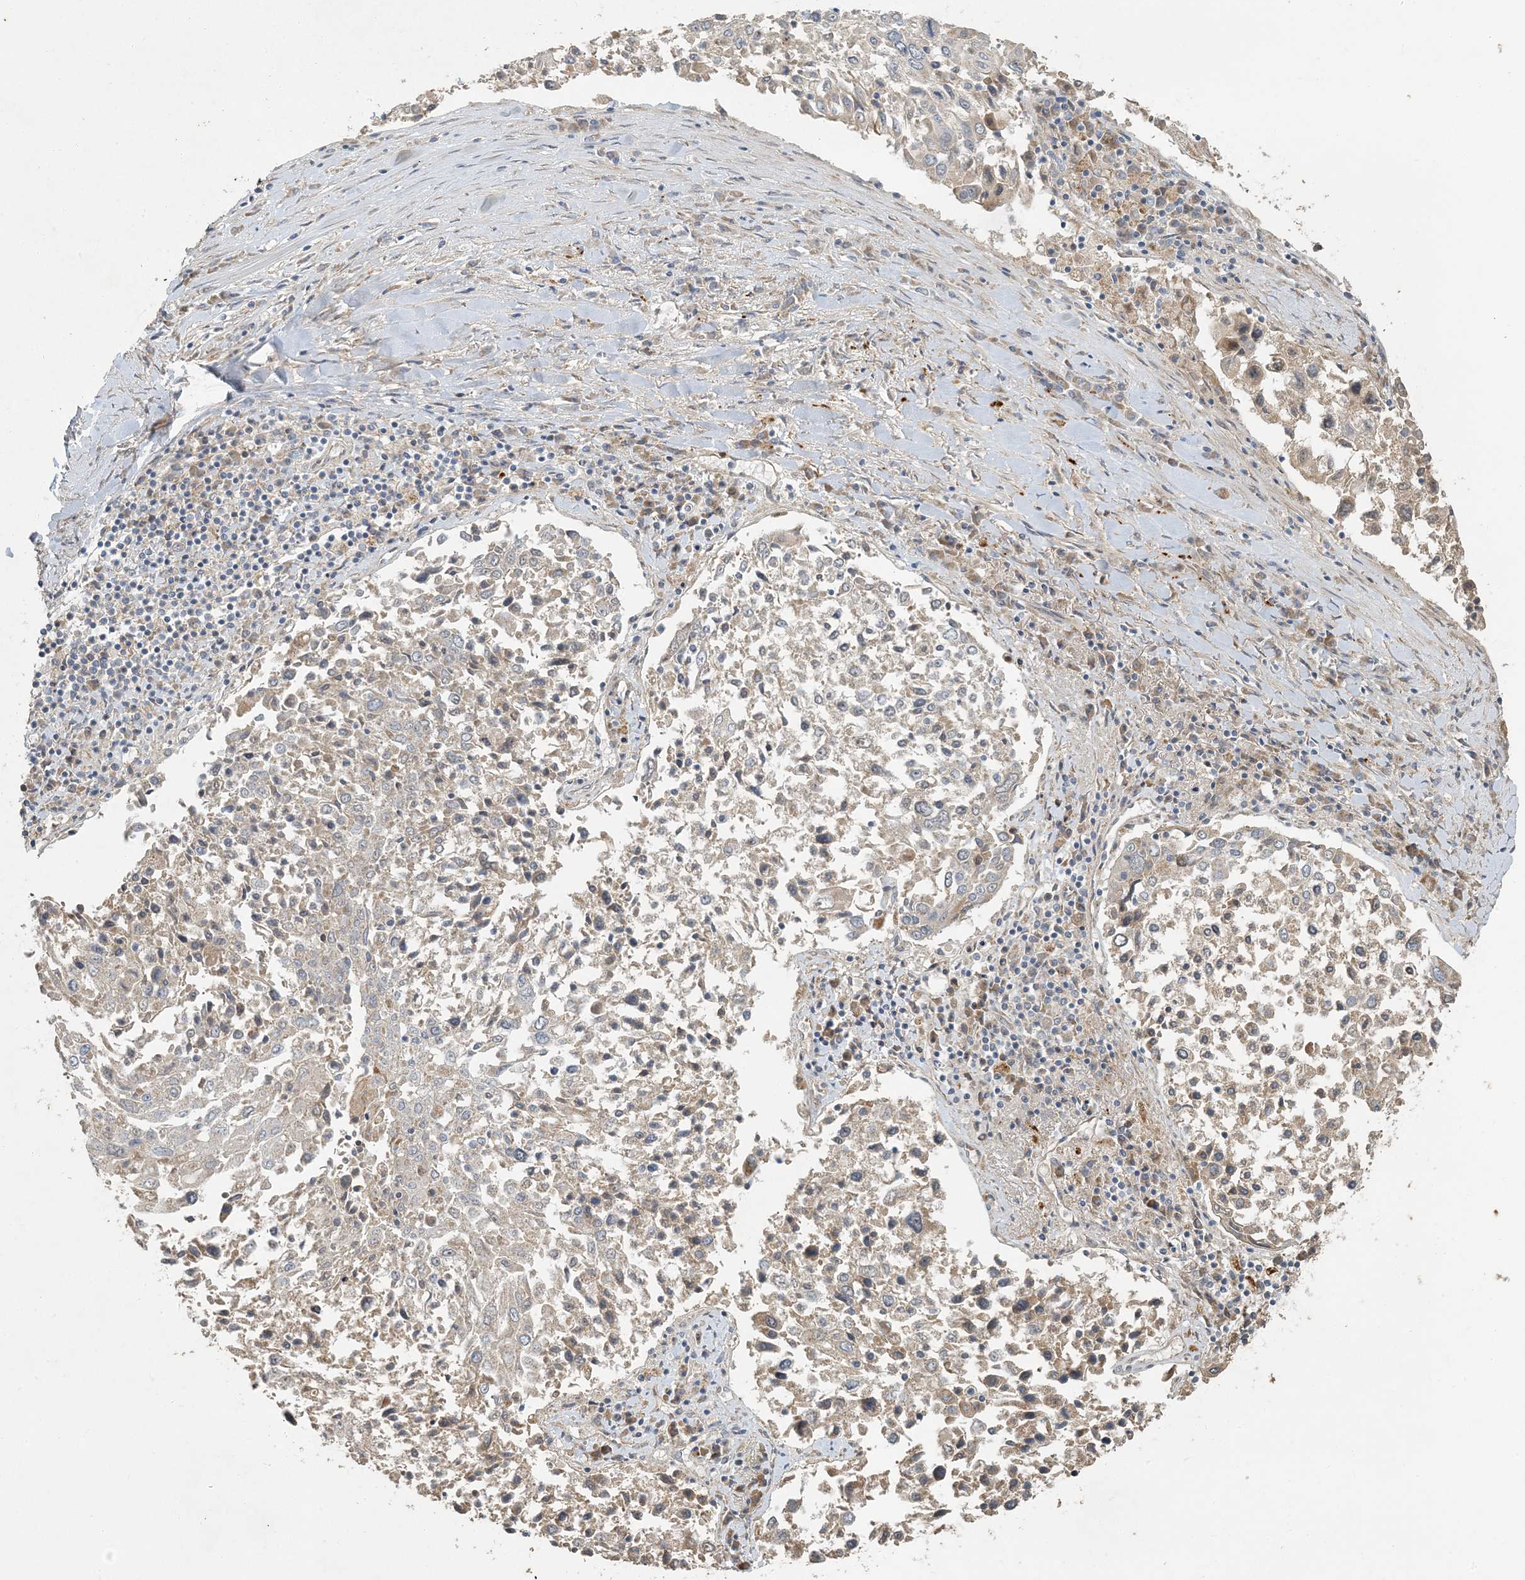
{"staining": {"intensity": "weak", "quantity": "25%-75%", "location": "cytoplasmic/membranous"}, "tissue": "lung cancer", "cell_type": "Tumor cells", "image_type": "cancer", "snomed": [{"axis": "morphology", "description": "Squamous cell carcinoma, NOS"}, {"axis": "topography", "description": "Lung"}], "caption": "About 25%-75% of tumor cells in human lung cancer display weak cytoplasmic/membranous protein positivity as visualized by brown immunohistochemical staining.", "gene": "LTN1", "patient": {"sex": "male", "age": 65}}